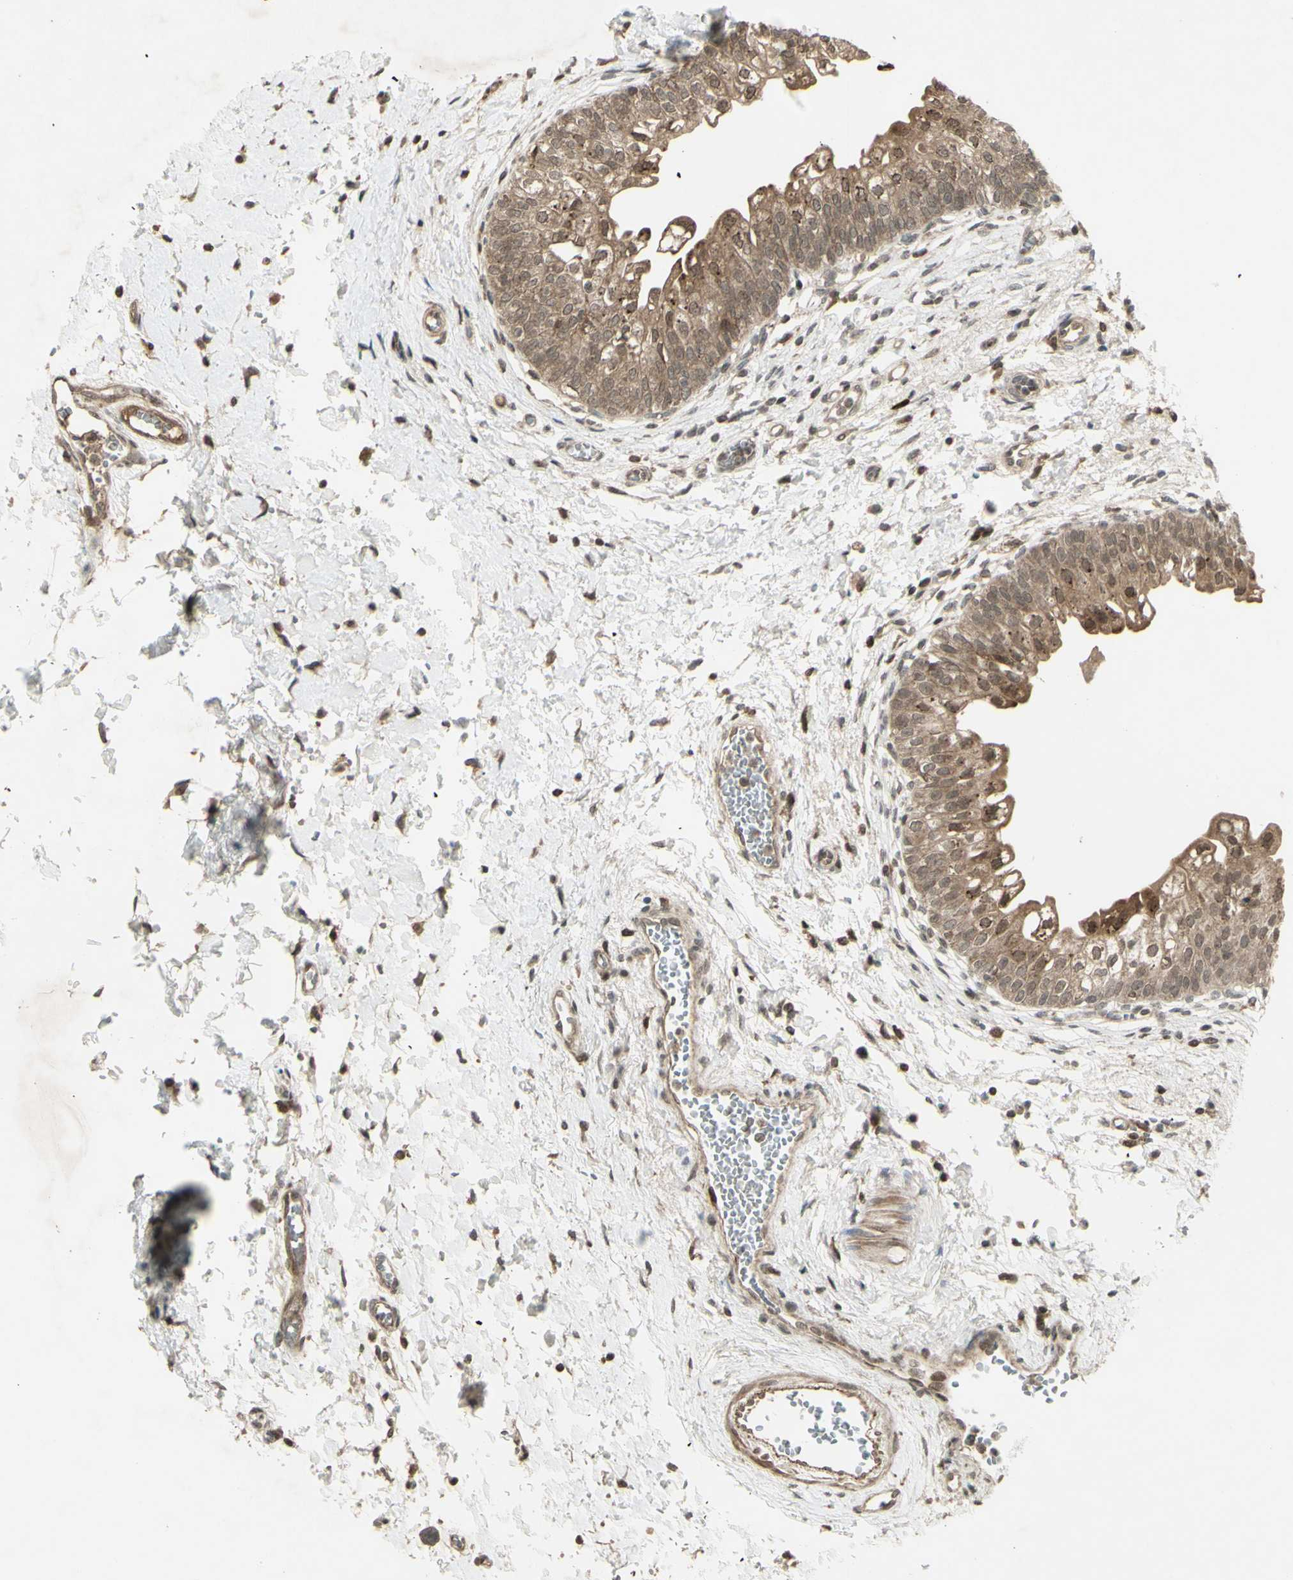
{"staining": {"intensity": "moderate", "quantity": ">75%", "location": "cytoplasmic/membranous"}, "tissue": "urinary bladder", "cell_type": "Urothelial cells", "image_type": "normal", "snomed": [{"axis": "morphology", "description": "Normal tissue, NOS"}, {"axis": "topography", "description": "Urinary bladder"}], "caption": "Immunohistochemistry micrograph of unremarkable urinary bladder stained for a protein (brown), which displays medium levels of moderate cytoplasmic/membranous staining in approximately >75% of urothelial cells.", "gene": "BLNK", "patient": {"sex": "male", "age": 55}}